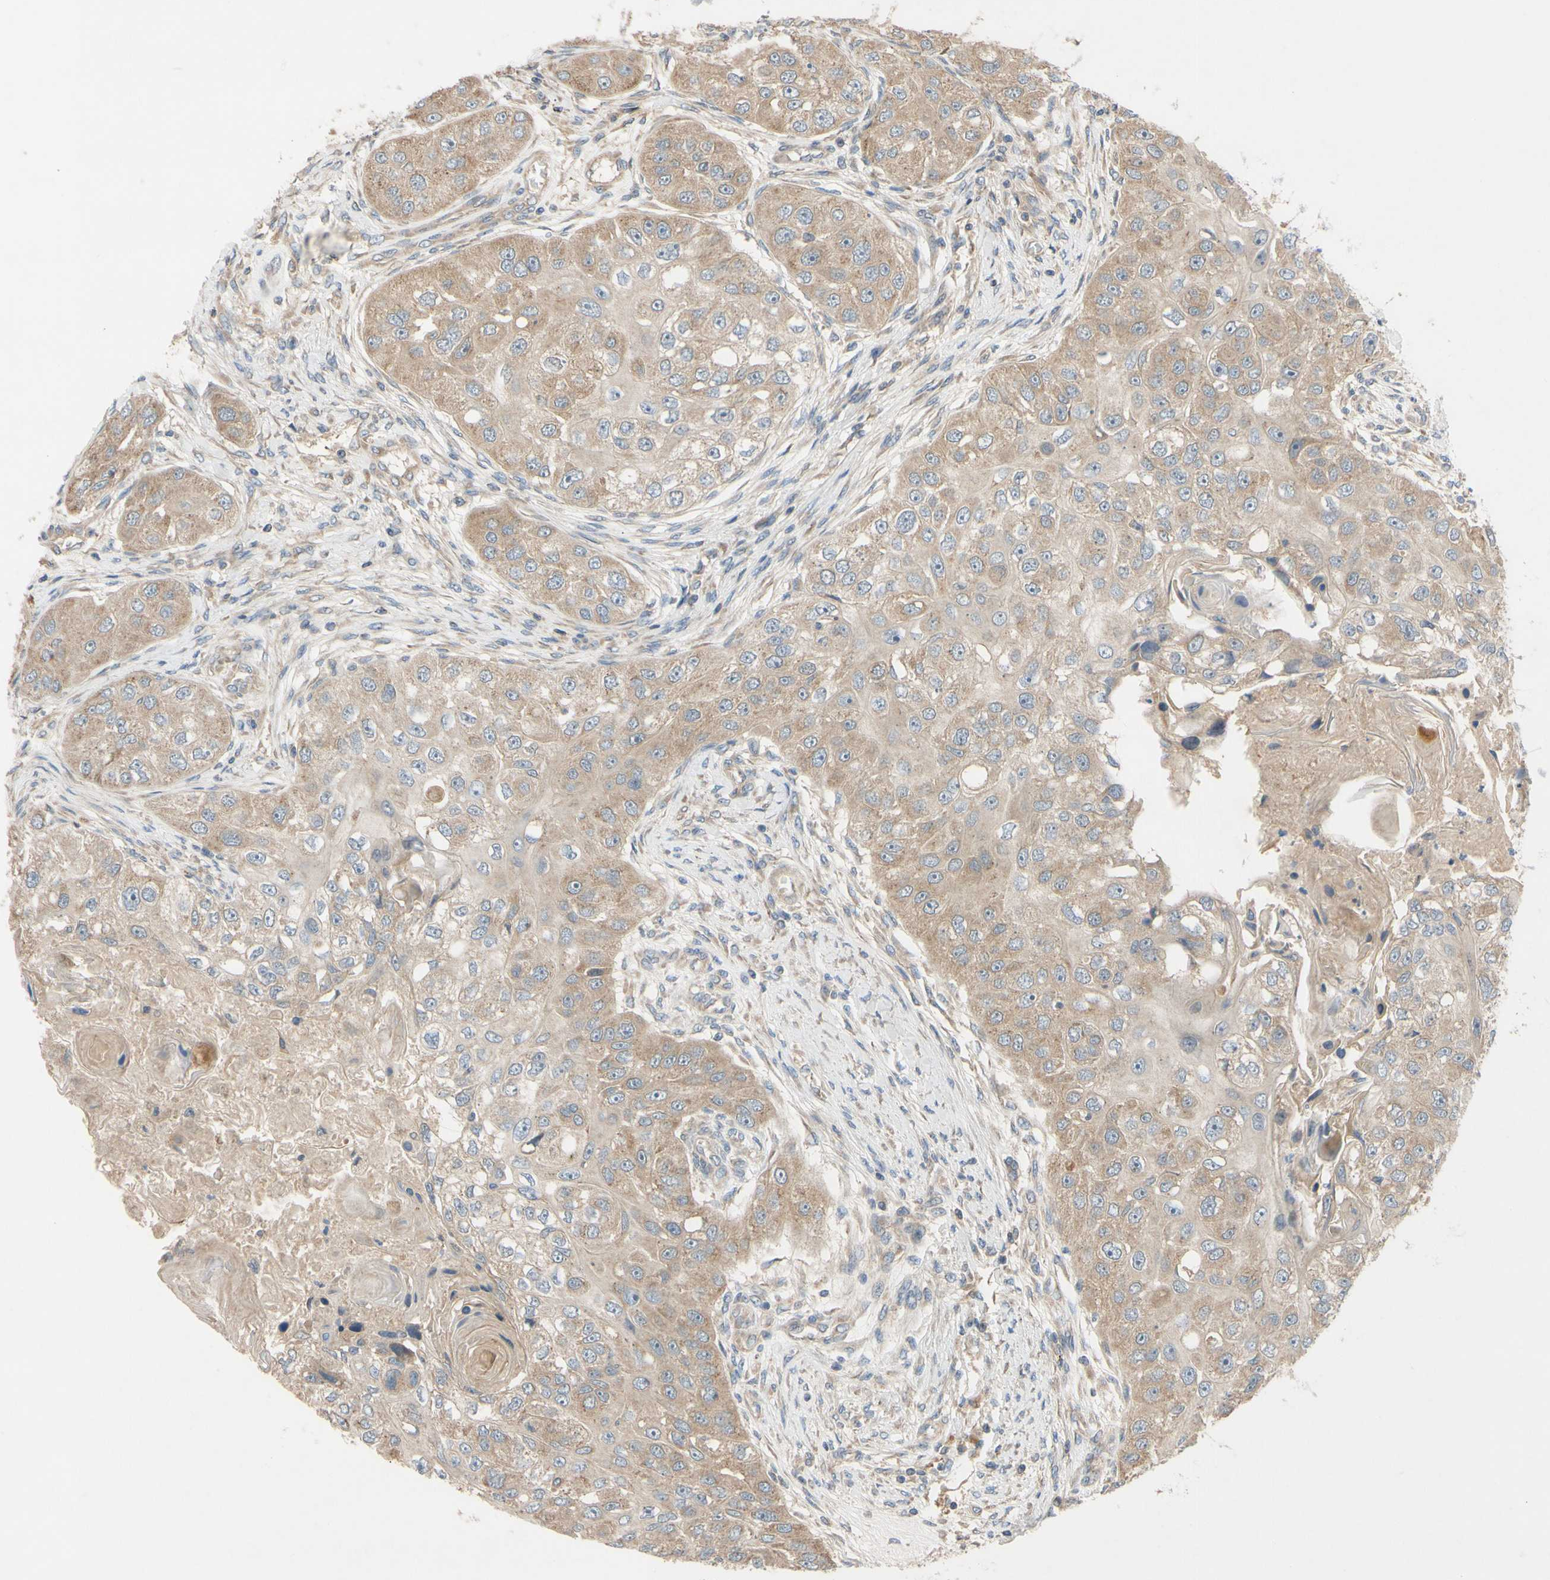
{"staining": {"intensity": "moderate", "quantity": ">75%", "location": "cytoplasmic/membranous"}, "tissue": "head and neck cancer", "cell_type": "Tumor cells", "image_type": "cancer", "snomed": [{"axis": "morphology", "description": "Normal tissue, NOS"}, {"axis": "morphology", "description": "Squamous cell carcinoma, NOS"}, {"axis": "topography", "description": "Skeletal muscle"}, {"axis": "topography", "description": "Head-Neck"}], "caption": "Head and neck cancer (squamous cell carcinoma) stained with a protein marker shows moderate staining in tumor cells.", "gene": "MBTPS2", "patient": {"sex": "male", "age": 51}}